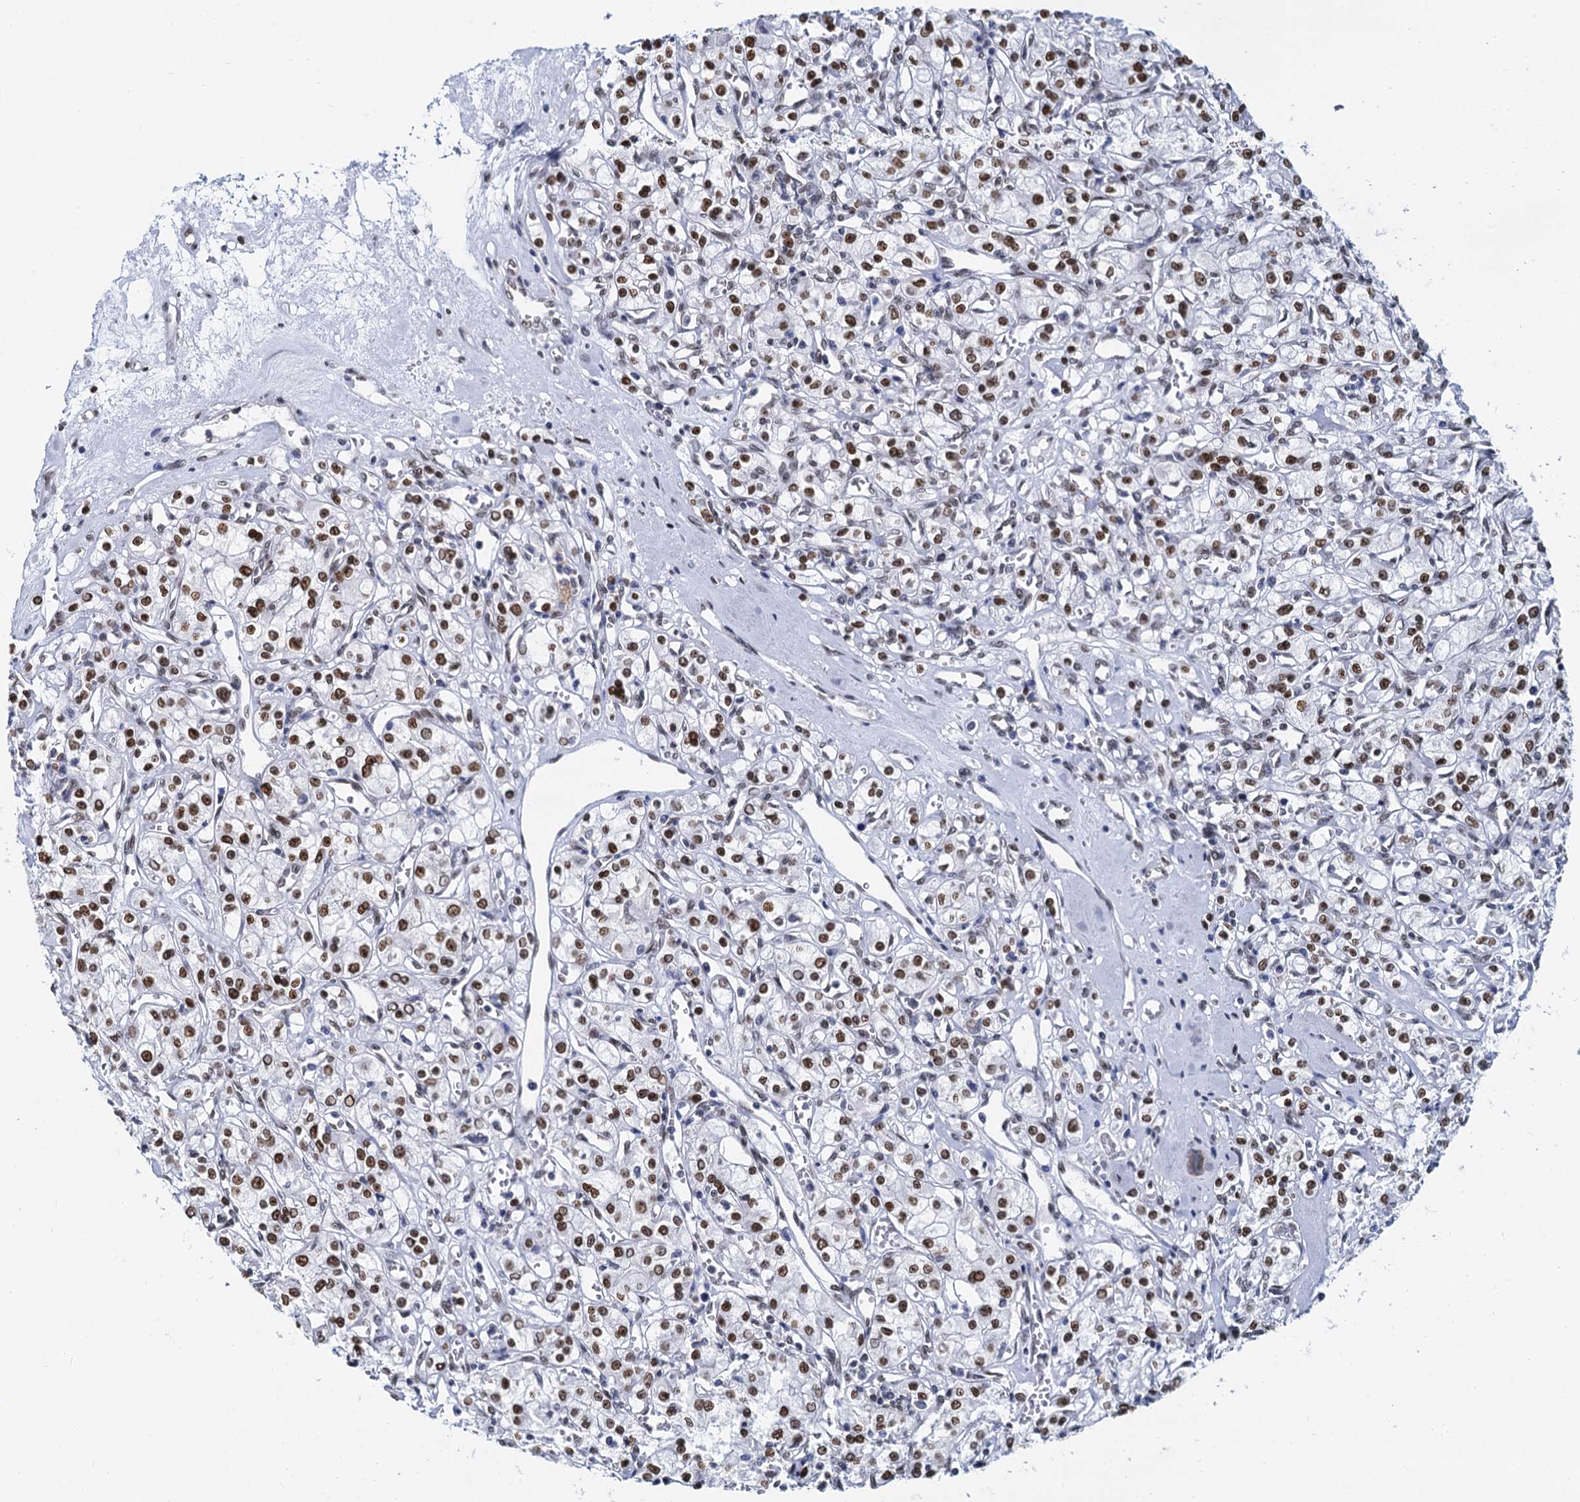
{"staining": {"intensity": "strong", "quantity": ">75%", "location": "nuclear"}, "tissue": "renal cancer", "cell_type": "Tumor cells", "image_type": "cancer", "snomed": [{"axis": "morphology", "description": "Adenocarcinoma, NOS"}, {"axis": "topography", "description": "Kidney"}], "caption": "Renal cancer stained for a protein (brown) displays strong nuclear positive expression in about >75% of tumor cells.", "gene": "CMAS", "patient": {"sex": "female", "age": 59}}